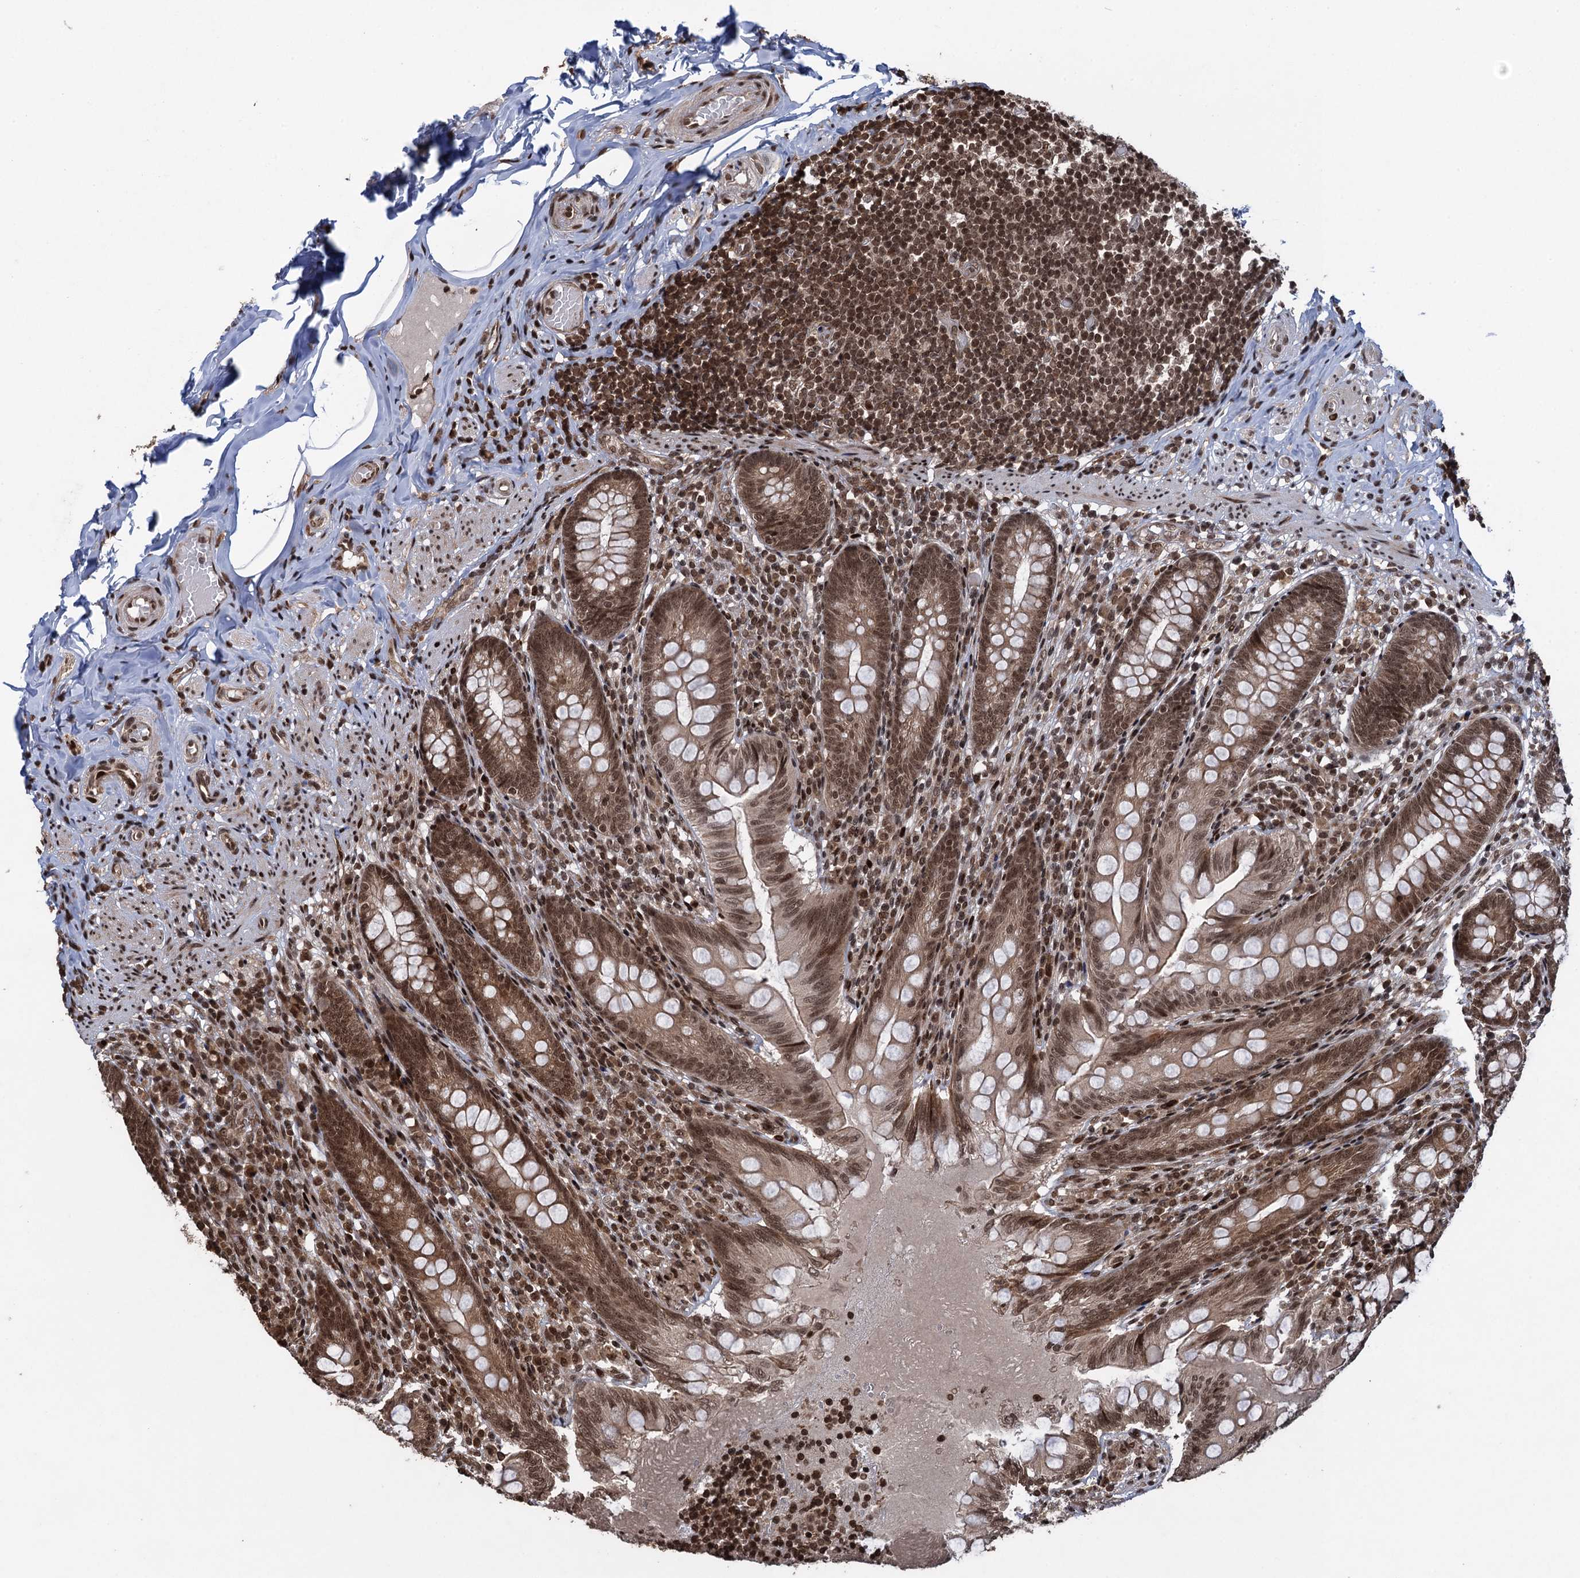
{"staining": {"intensity": "moderate", "quantity": ">75%", "location": "nuclear"}, "tissue": "appendix", "cell_type": "Glandular cells", "image_type": "normal", "snomed": [{"axis": "morphology", "description": "Normal tissue, NOS"}, {"axis": "topography", "description": "Appendix"}], "caption": "Immunohistochemical staining of unremarkable human appendix demonstrates >75% levels of moderate nuclear protein expression in about >75% of glandular cells. Immunohistochemistry stains the protein of interest in brown and the nuclei are stained blue.", "gene": "ZNF169", "patient": {"sex": "male", "age": 55}}